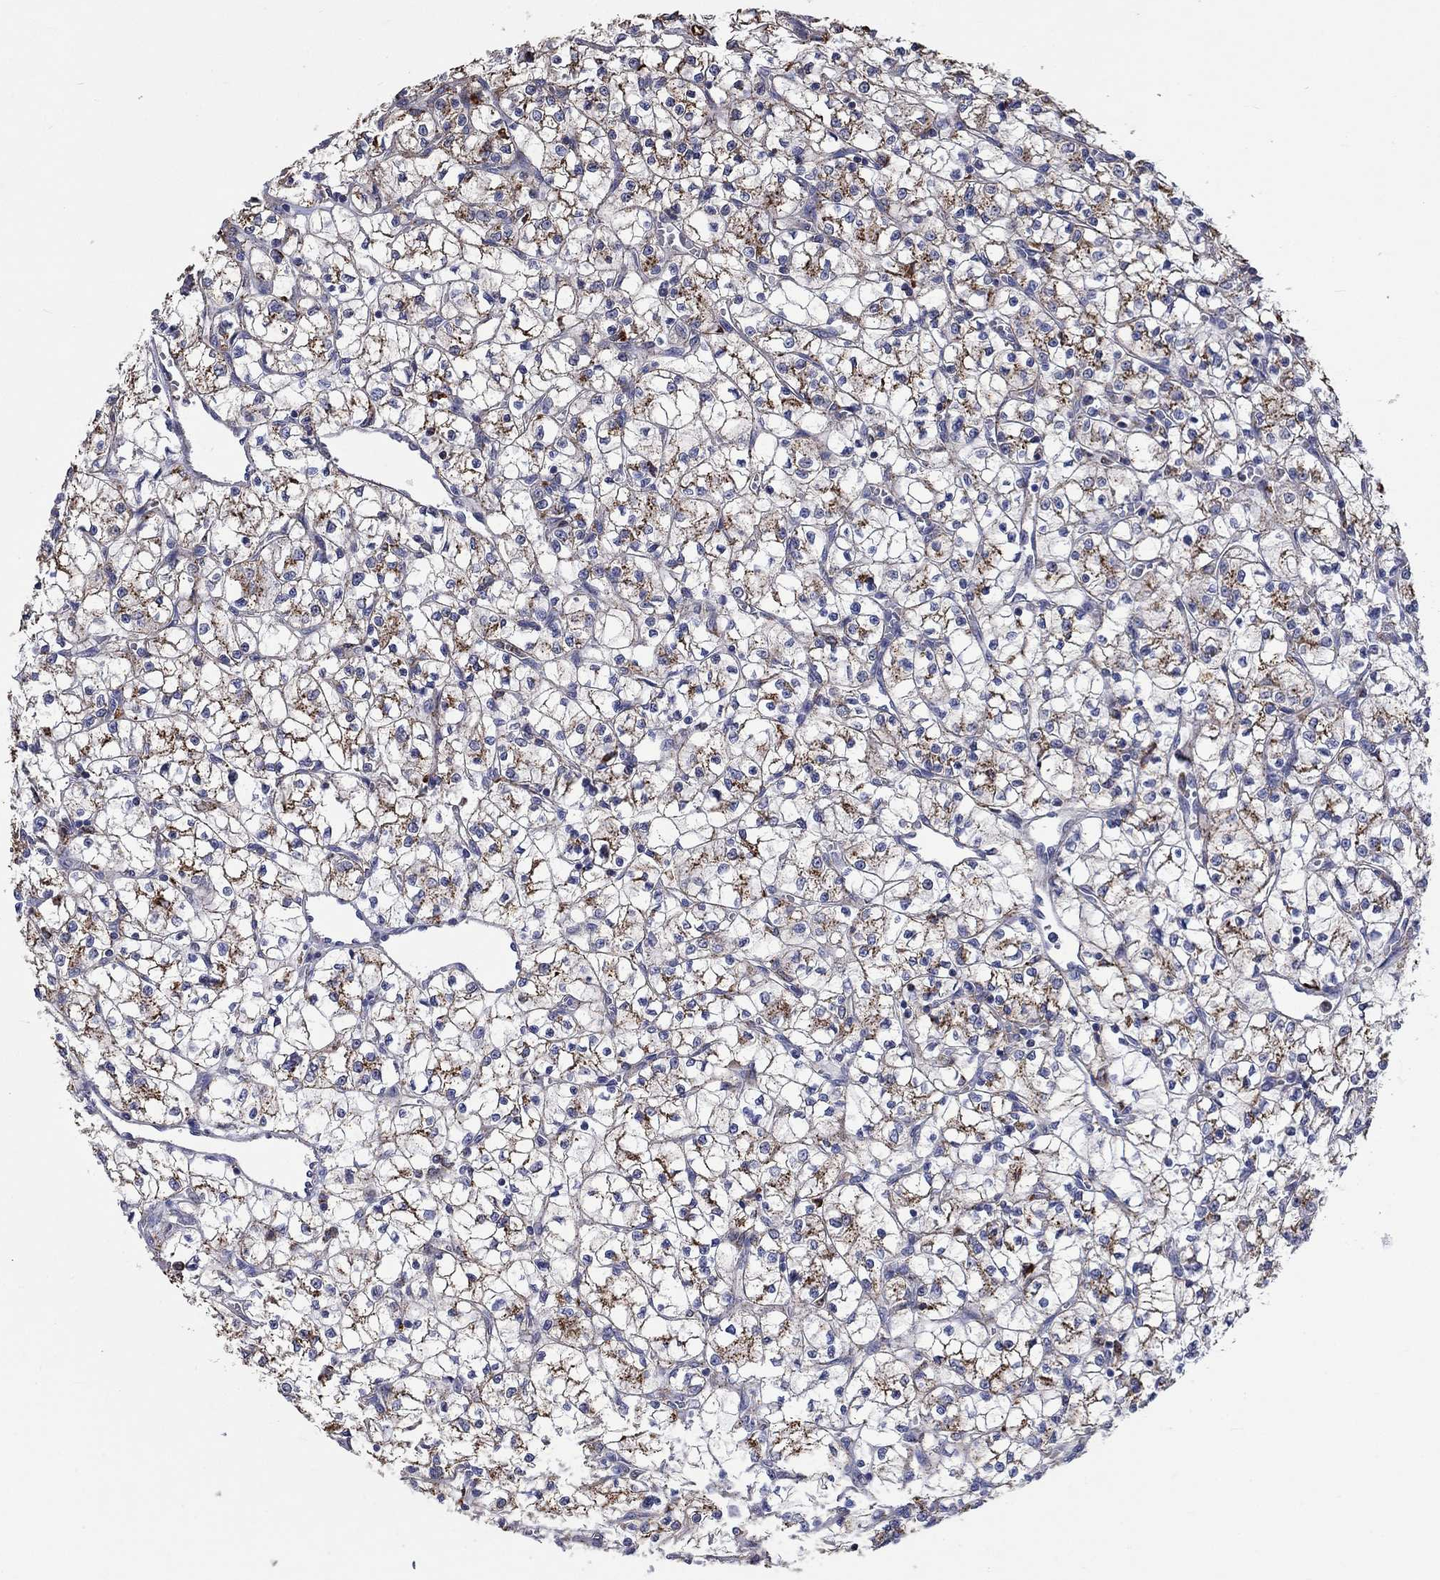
{"staining": {"intensity": "strong", "quantity": "25%-75%", "location": "cytoplasmic/membranous"}, "tissue": "renal cancer", "cell_type": "Tumor cells", "image_type": "cancer", "snomed": [{"axis": "morphology", "description": "Adenocarcinoma, NOS"}, {"axis": "topography", "description": "Kidney"}], "caption": "High-magnification brightfield microscopy of renal cancer (adenocarcinoma) stained with DAB (3,3'-diaminobenzidine) (brown) and counterstained with hematoxylin (blue). tumor cells exhibit strong cytoplasmic/membranous staining is seen in about25%-75% of cells. Nuclei are stained in blue.", "gene": "CTSB", "patient": {"sex": "female", "age": 64}}